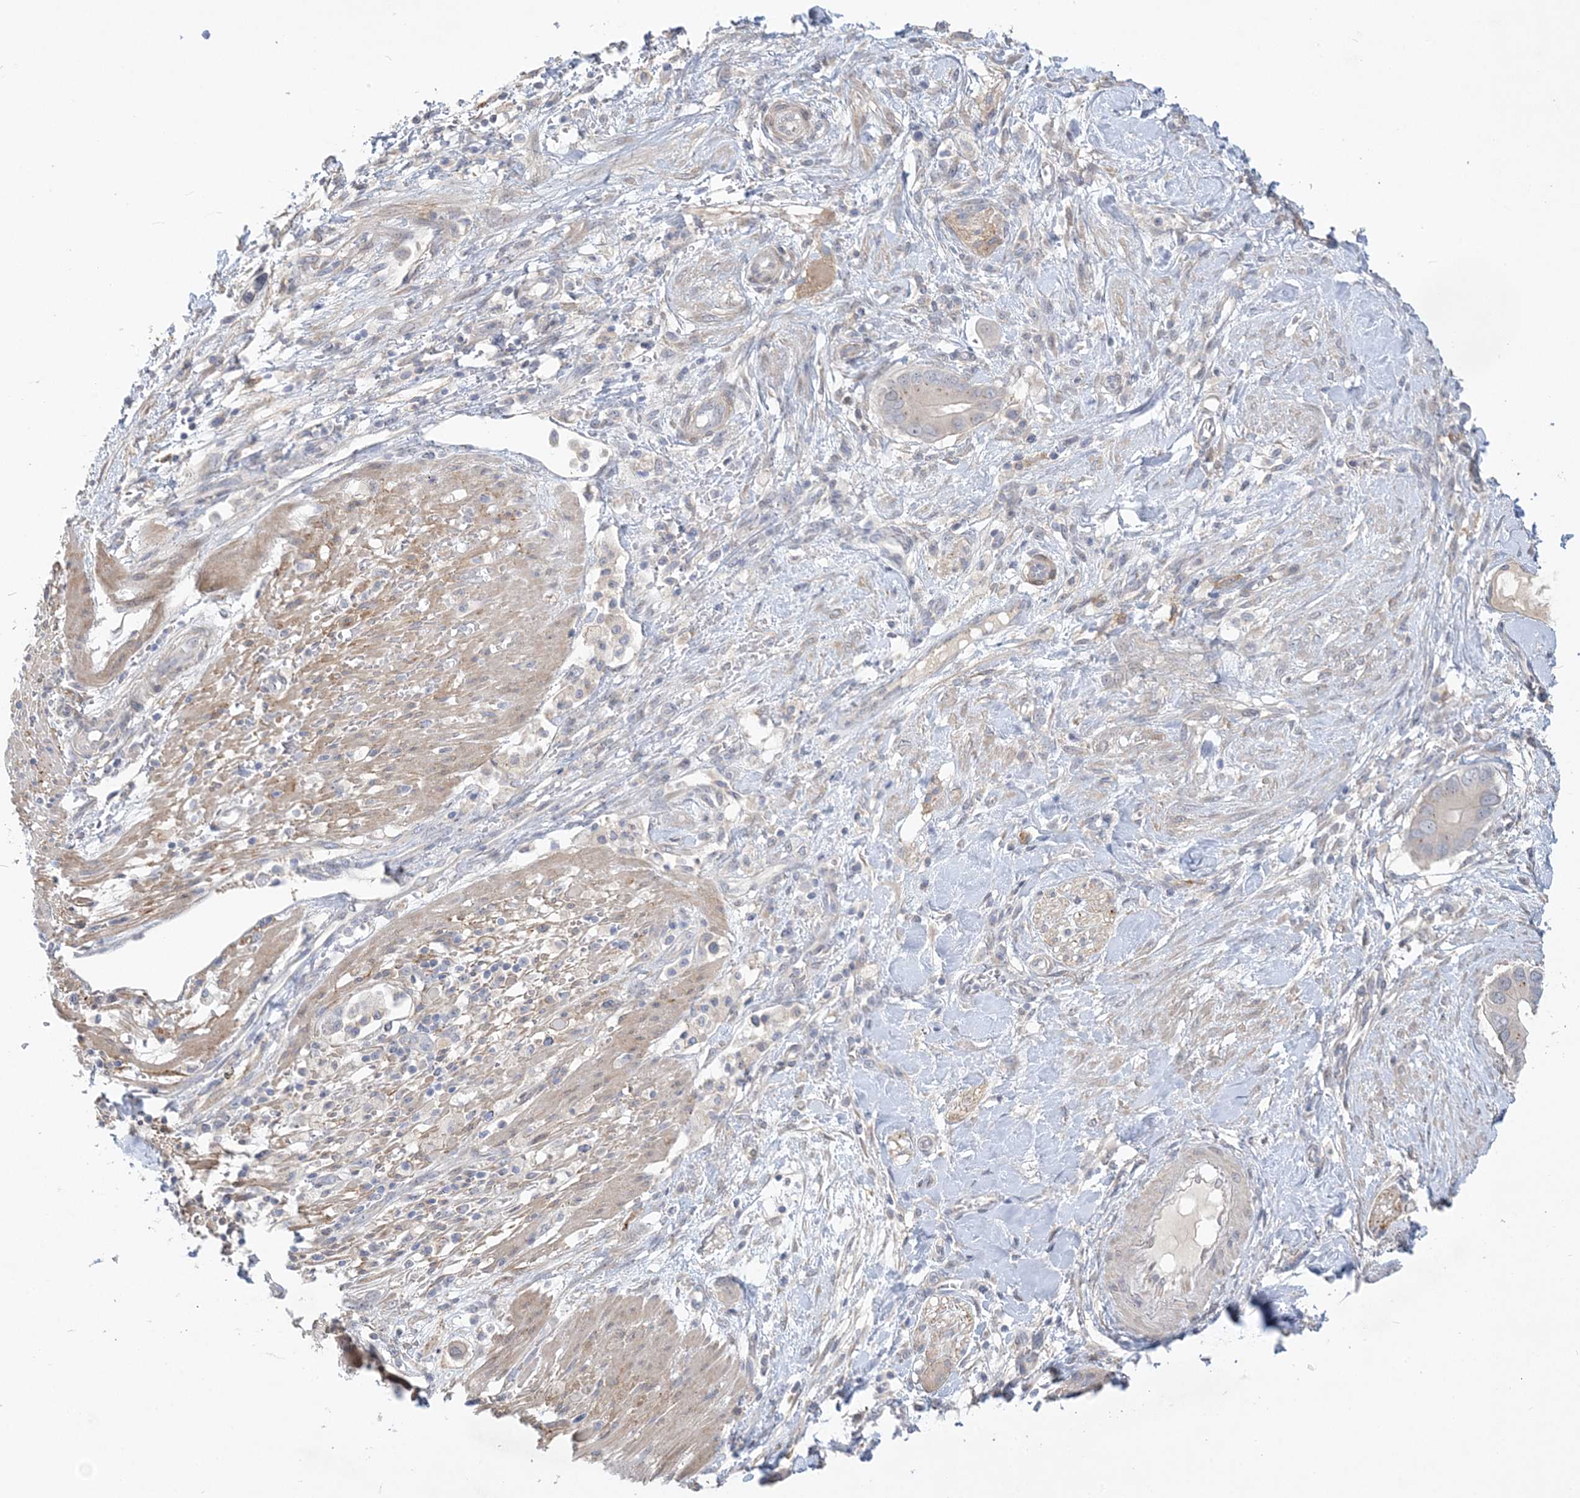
{"staining": {"intensity": "negative", "quantity": "none", "location": "none"}, "tissue": "pancreatic cancer", "cell_type": "Tumor cells", "image_type": "cancer", "snomed": [{"axis": "morphology", "description": "Adenocarcinoma, NOS"}, {"axis": "topography", "description": "Pancreas"}], "caption": "Tumor cells are negative for brown protein staining in pancreatic cancer.", "gene": "ANKRD35", "patient": {"sex": "male", "age": 68}}